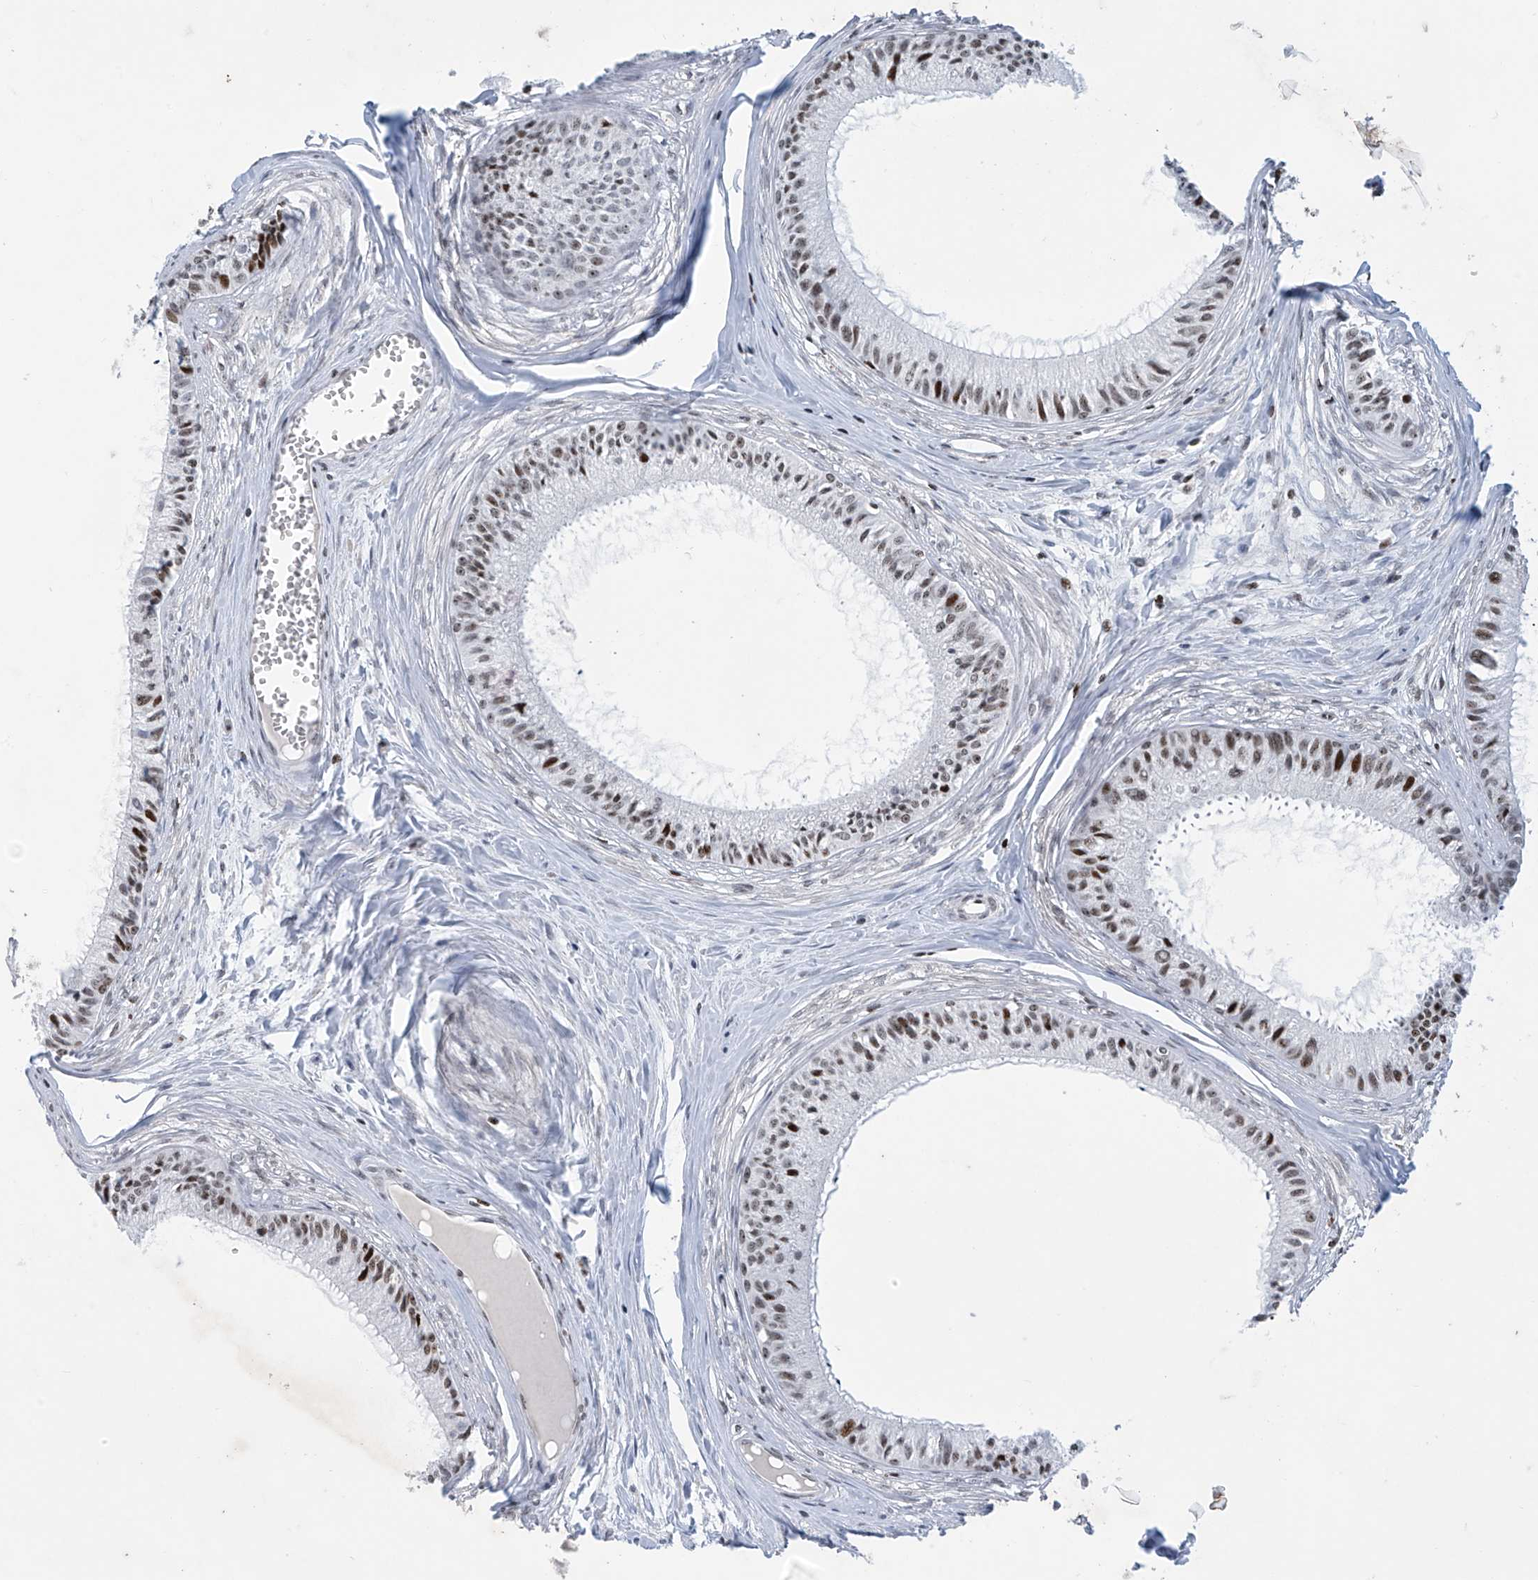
{"staining": {"intensity": "moderate", "quantity": ">75%", "location": "nuclear"}, "tissue": "epididymis", "cell_type": "Glandular cells", "image_type": "normal", "snomed": [{"axis": "morphology", "description": "Normal tissue, NOS"}, {"axis": "topography", "description": "Epididymis"}], "caption": "High-power microscopy captured an IHC micrograph of normal epididymis, revealing moderate nuclear positivity in approximately >75% of glandular cells.", "gene": "RFX7", "patient": {"sex": "male", "age": 36}}